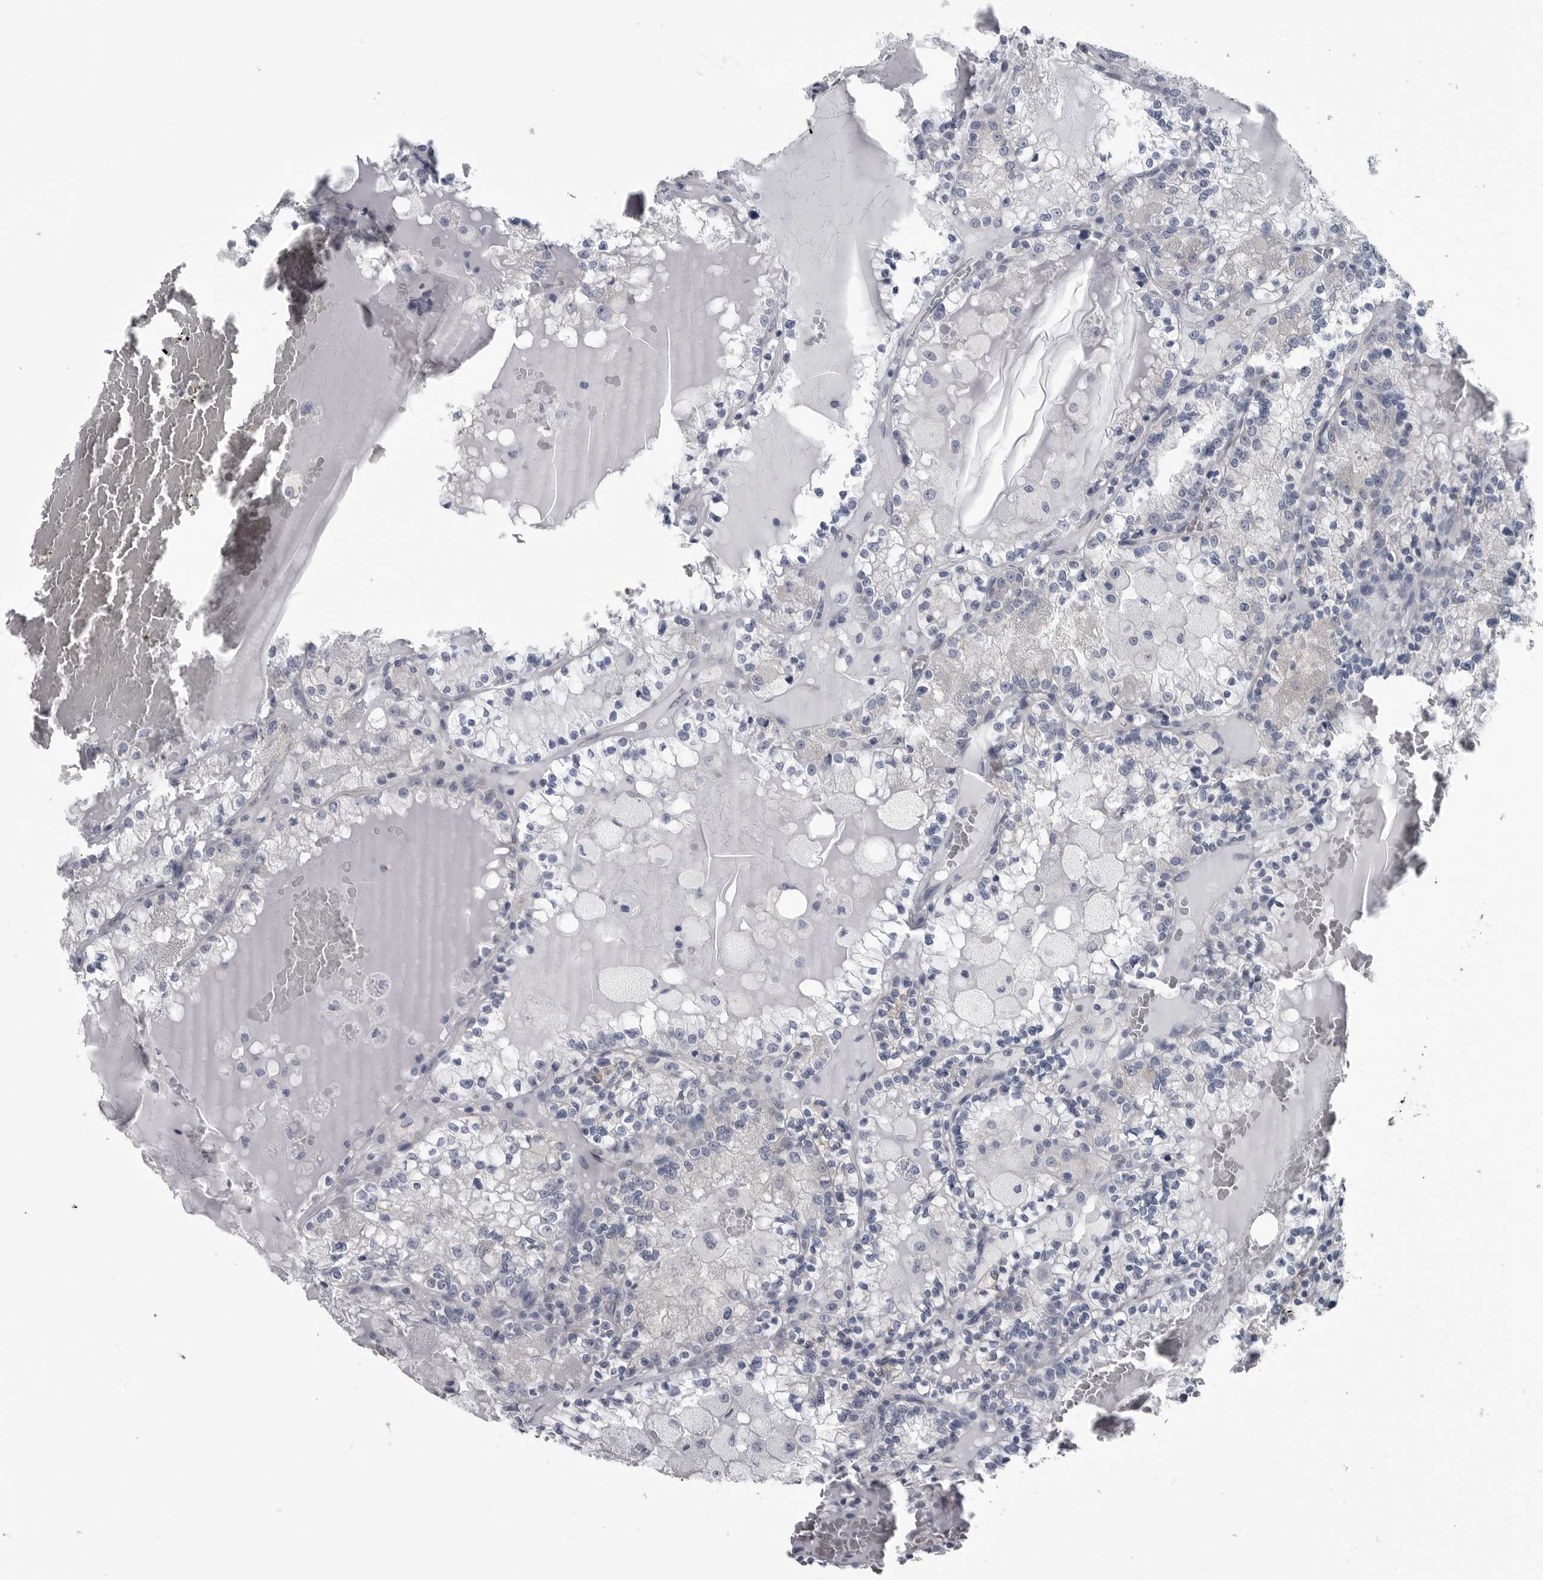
{"staining": {"intensity": "negative", "quantity": "none", "location": "none"}, "tissue": "renal cancer", "cell_type": "Tumor cells", "image_type": "cancer", "snomed": [{"axis": "morphology", "description": "Adenocarcinoma, NOS"}, {"axis": "topography", "description": "Kidney"}], "caption": "Tumor cells show no significant protein expression in renal adenocarcinoma.", "gene": "MYOC", "patient": {"sex": "female", "age": 56}}